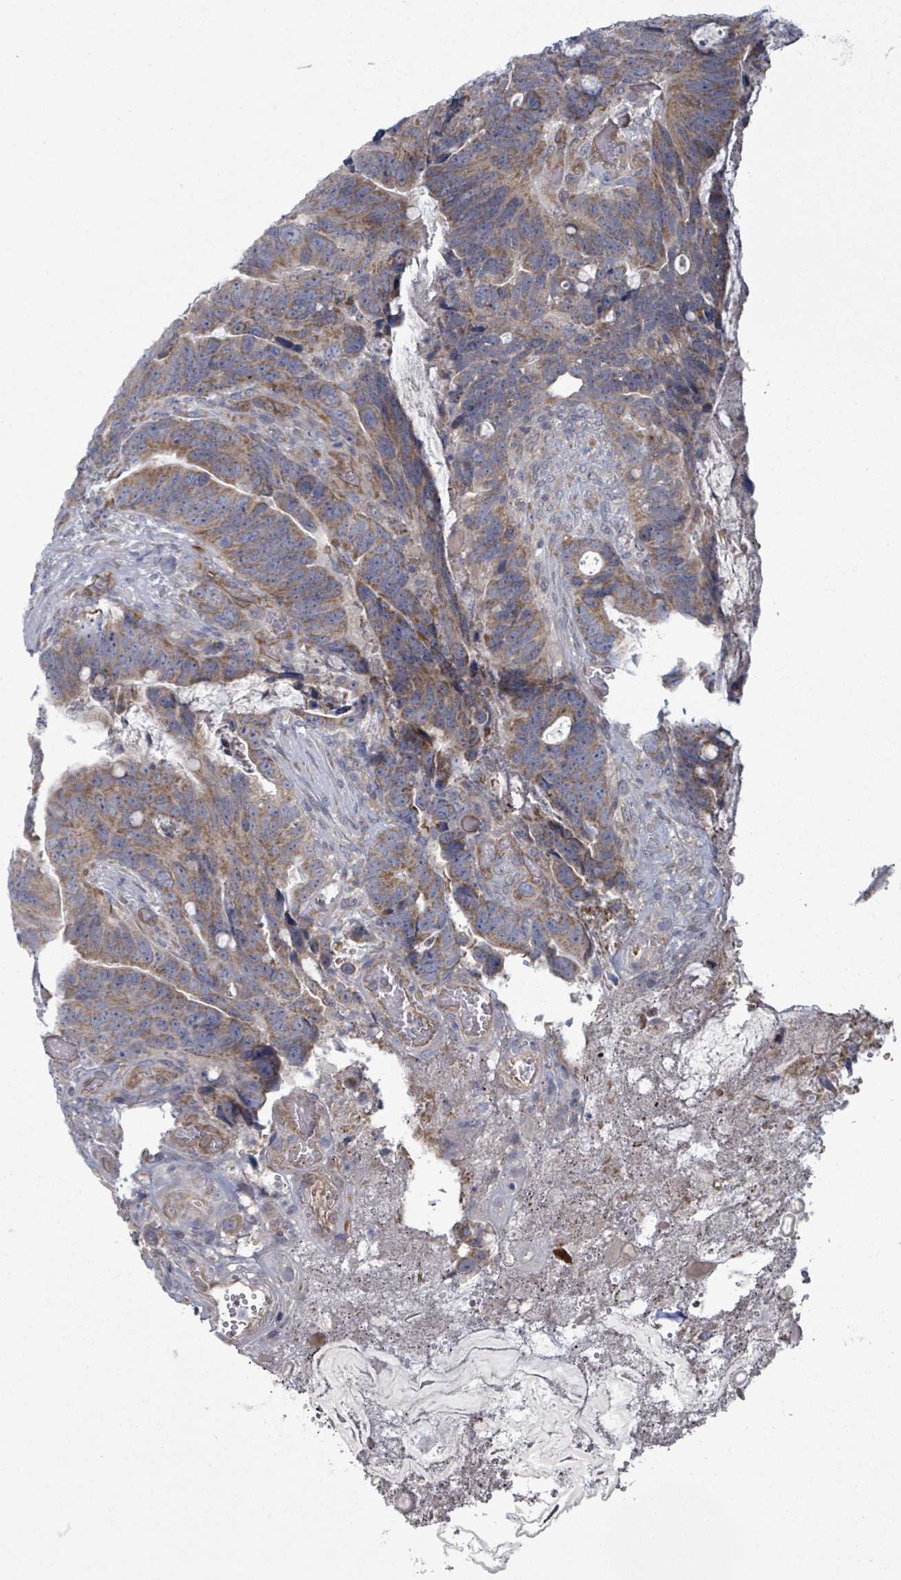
{"staining": {"intensity": "moderate", "quantity": ">75%", "location": "cytoplasmic/membranous"}, "tissue": "colorectal cancer", "cell_type": "Tumor cells", "image_type": "cancer", "snomed": [{"axis": "morphology", "description": "Adenocarcinoma, NOS"}, {"axis": "topography", "description": "Colon"}], "caption": "A histopathology image of human colorectal cancer (adenocarcinoma) stained for a protein exhibits moderate cytoplasmic/membranous brown staining in tumor cells.", "gene": "FKBP1A", "patient": {"sex": "female", "age": 82}}